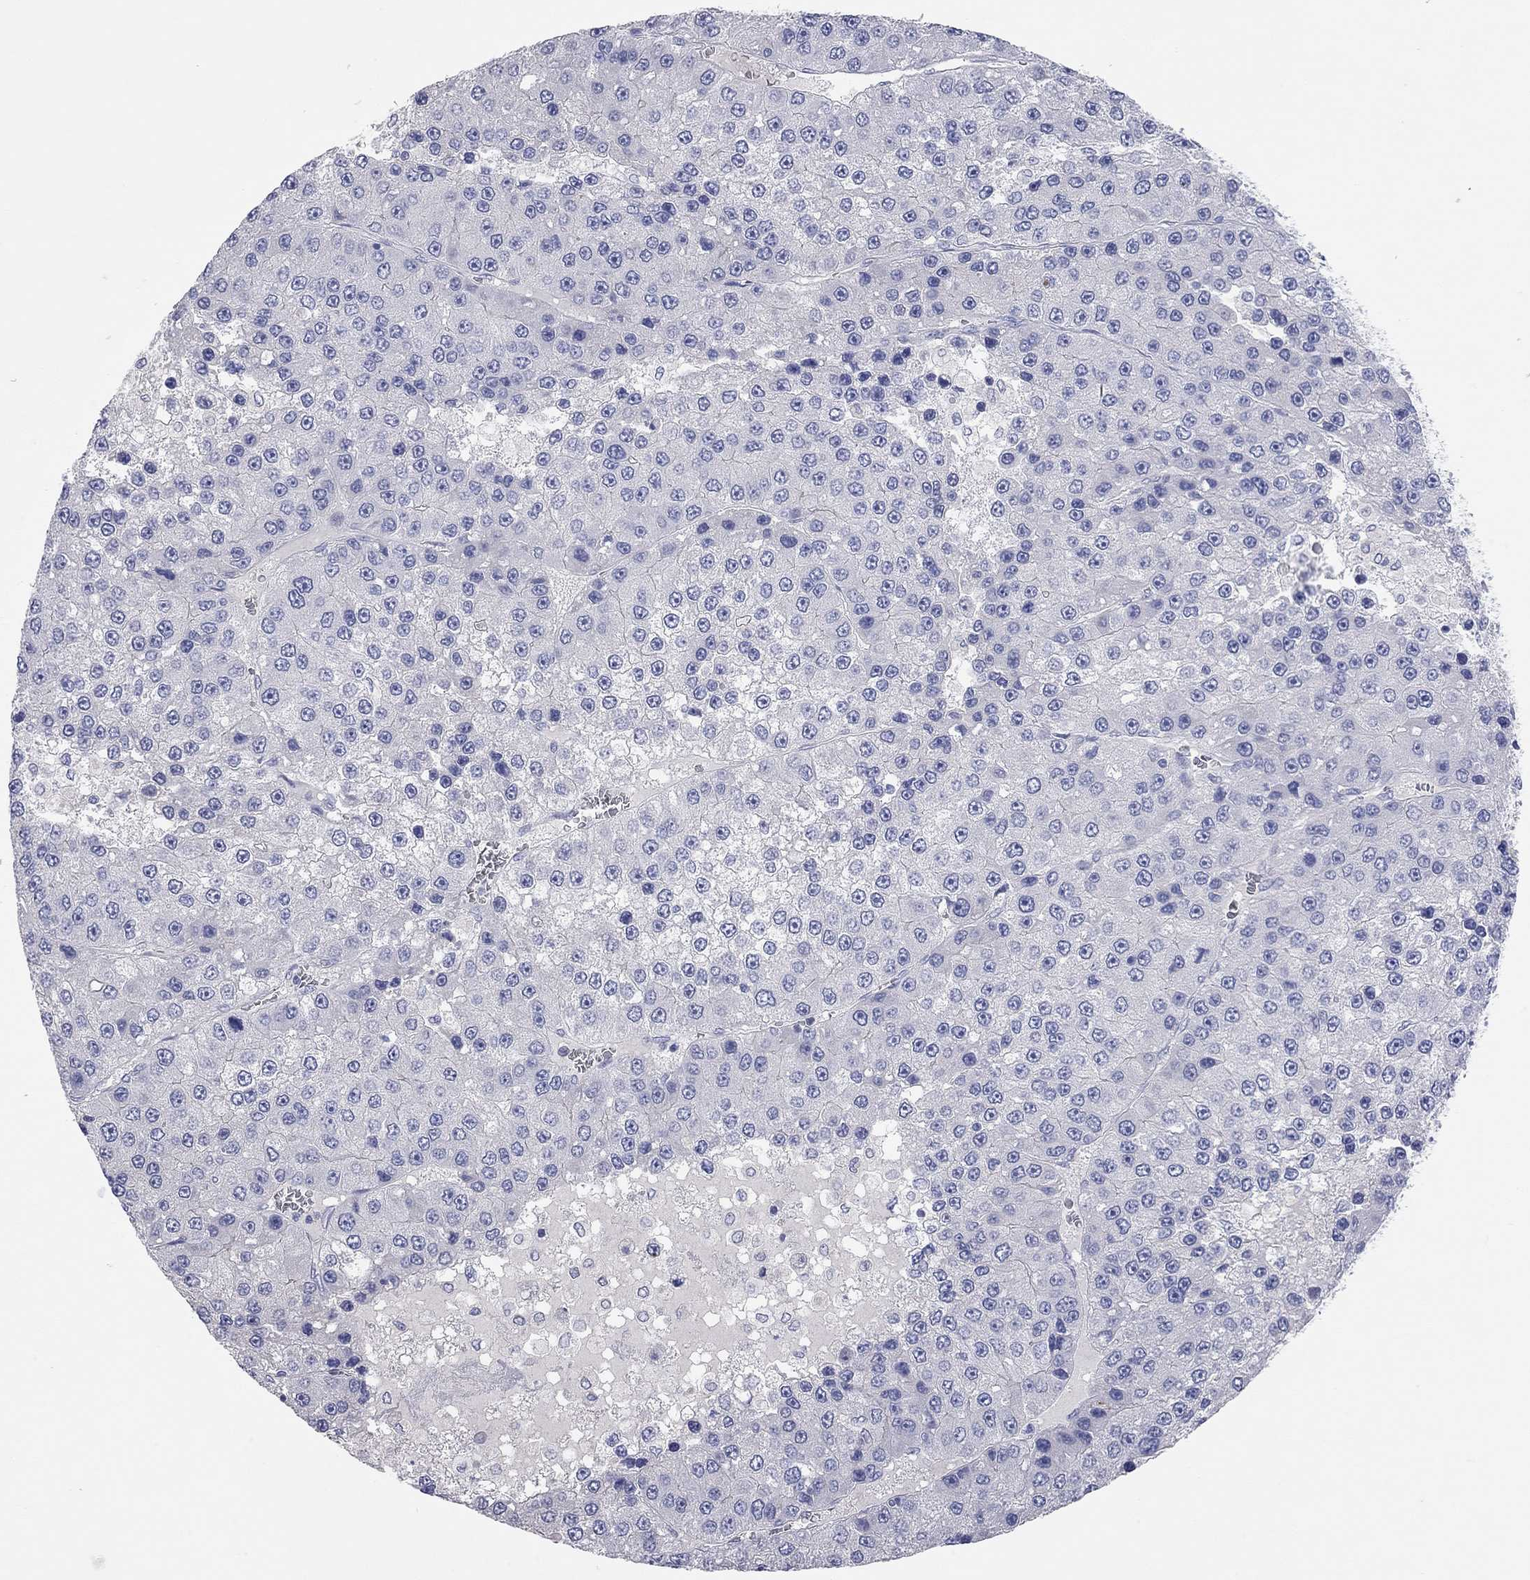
{"staining": {"intensity": "negative", "quantity": "none", "location": "none"}, "tissue": "liver cancer", "cell_type": "Tumor cells", "image_type": "cancer", "snomed": [{"axis": "morphology", "description": "Carcinoma, Hepatocellular, NOS"}, {"axis": "topography", "description": "Liver"}], "caption": "Photomicrograph shows no significant protein expression in tumor cells of liver cancer (hepatocellular carcinoma).", "gene": "KCNB1", "patient": {"sex": "female", "age": 73}}